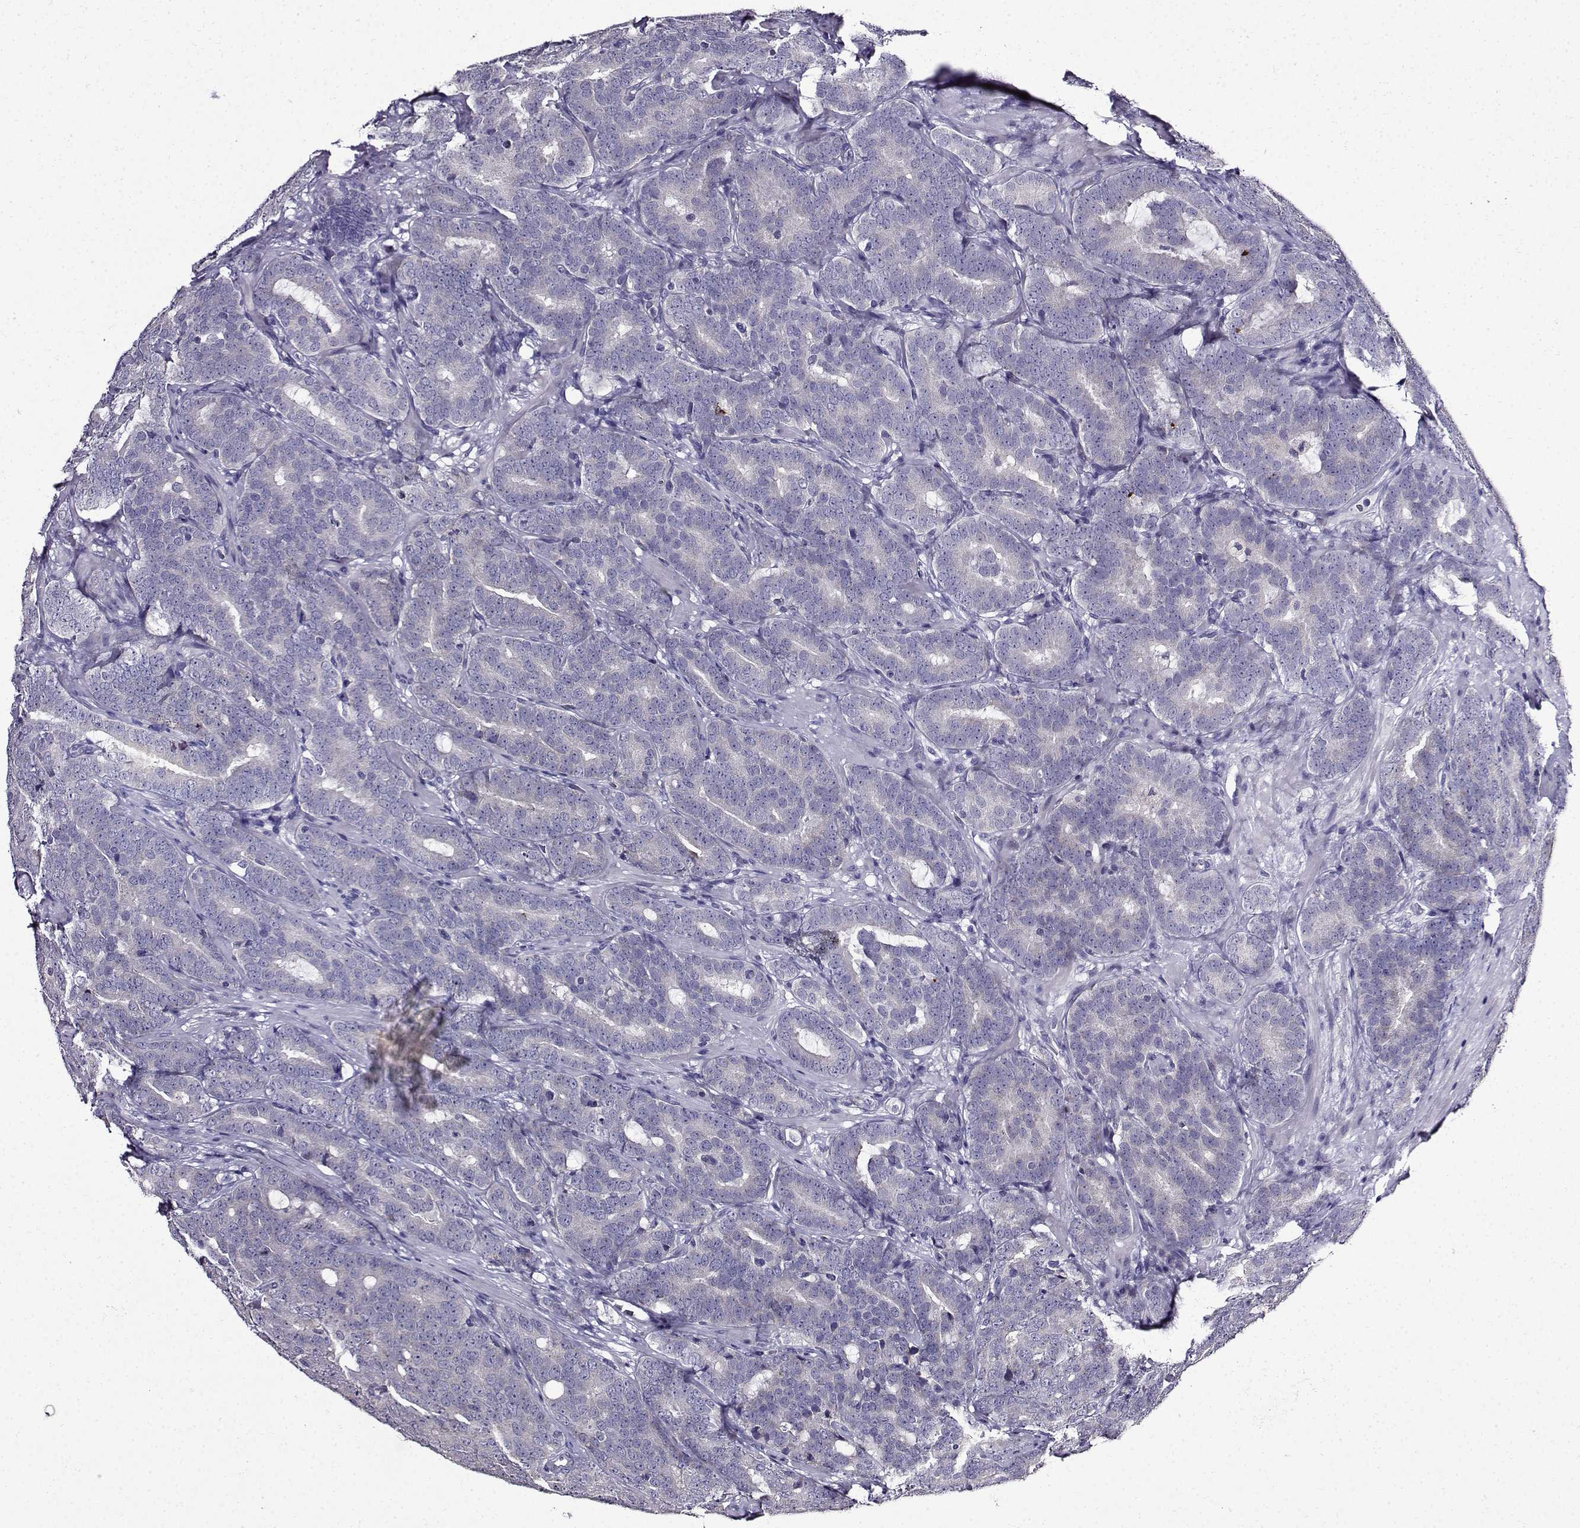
{"staining": {"intensity": "negative", "quantity": "none", "location": "none"}, "tissue": "prostate cancer", "cell_type": "Tumor cells", "image_type": "cancer", "snomed": [{"axis": "morphology", "description": "Adenocarcinoma, NOS"}, {"axis": "topography", "description": "Prostate"}], "caption": "IHC histopathology image of prostate adenocarcinoma stained for a protein (brown), which shows no positivity in tumor cells.", "gene": "TMEM266", "patient": {"sex": "male", "age": 71}}